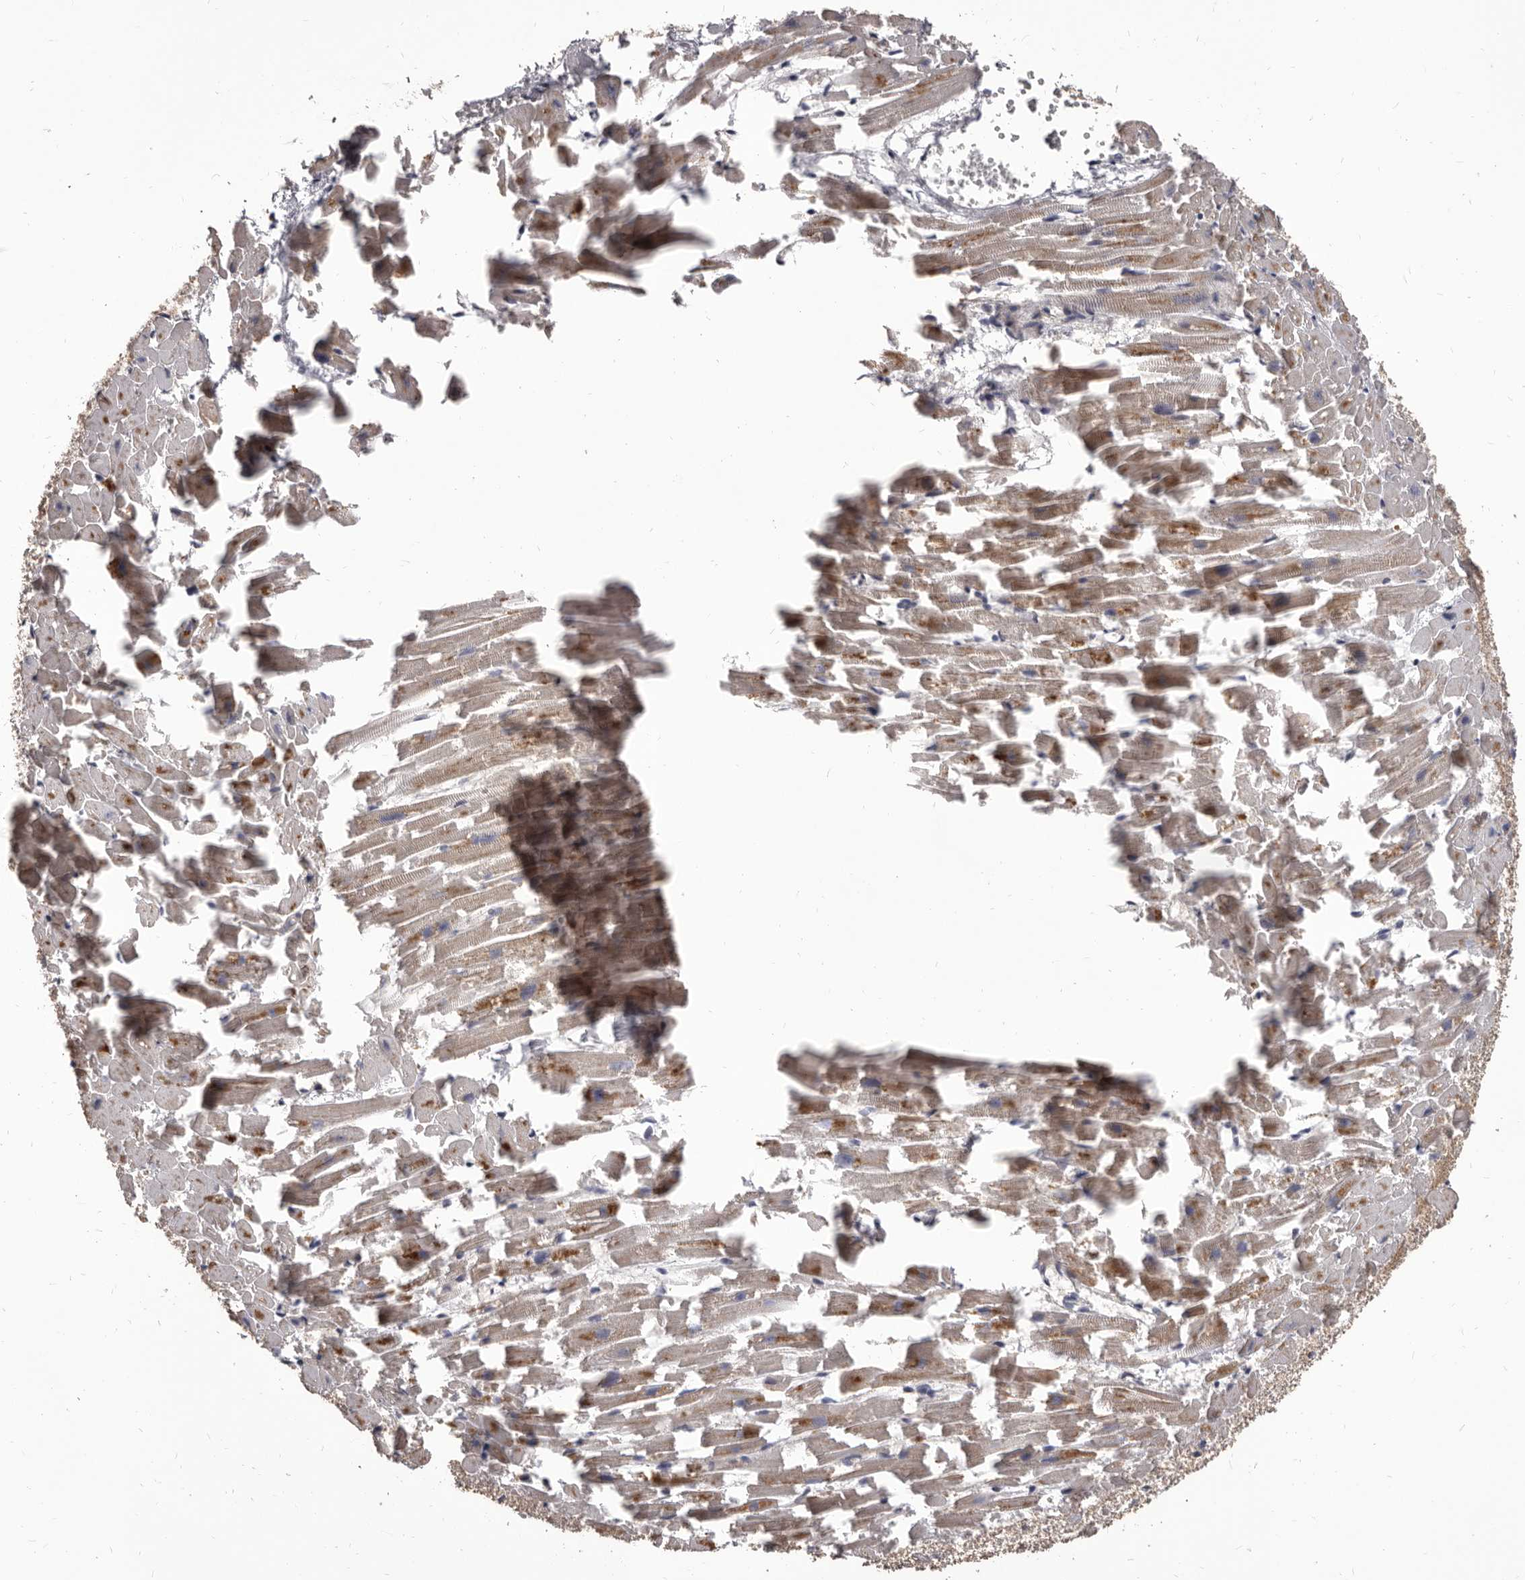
{"staining": {"intensity": "weak", "quantity": ">75%", "location": "cytoplasmic/membranous"}, "tissue": "heart muscle", "cell_type": "Cardiomyocytes", "image_type": "normal", "snomed": [{"axis": "morphology", "description": "Normal tissue, NOS"}, {"axis": "topography", "description": "Heart"}], "caption": "Weak cytoplasmic/membranous protein staining is identified in approximately >75% of cardiomyocytes in heart muscle. (DAB IHC with brightfield microscopy, high magnification).", "gene": "MAP3K14", "patient": {"sex": "female", "age": 64}}